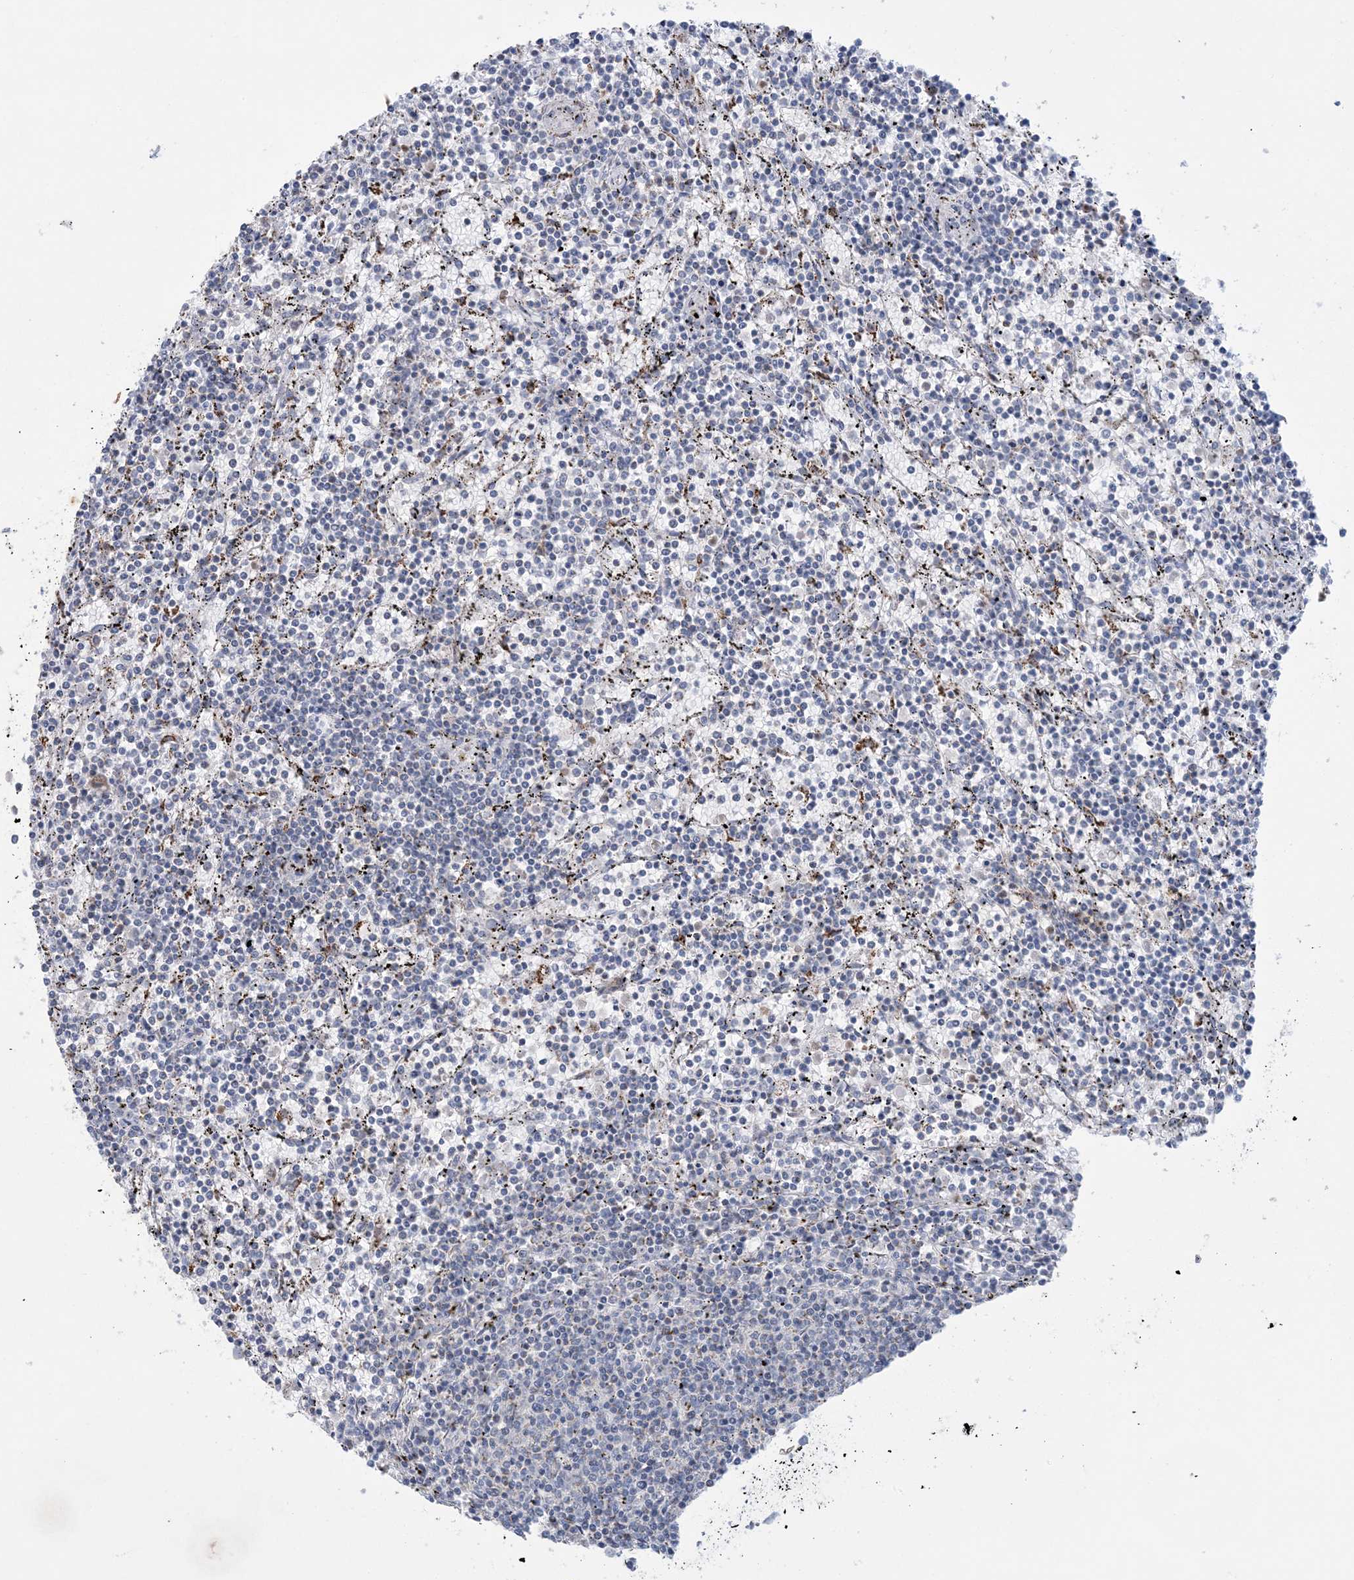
{"staining": {"intensity": "negative", "quantity": "none", "location": "none"}, "tissue": "lymphoma", "cell_type": "Tumor cells", "image_type": "cancer", "snomed": [{"axis": "morphology", "description": "Malignant lymphoma, non-Hodgkin's type, Low grade"}, {"axis": "topography", "description": "Spleen"}], "caption": "A high-resolution photomicrograph shows IHC staining of malignant lymphoma, non-Hodgkin's type (low-grade), which displays no significant positivity in tumor cells.", "gene": "KCTD6", "patient": {"sex": "female", "age": 50}}